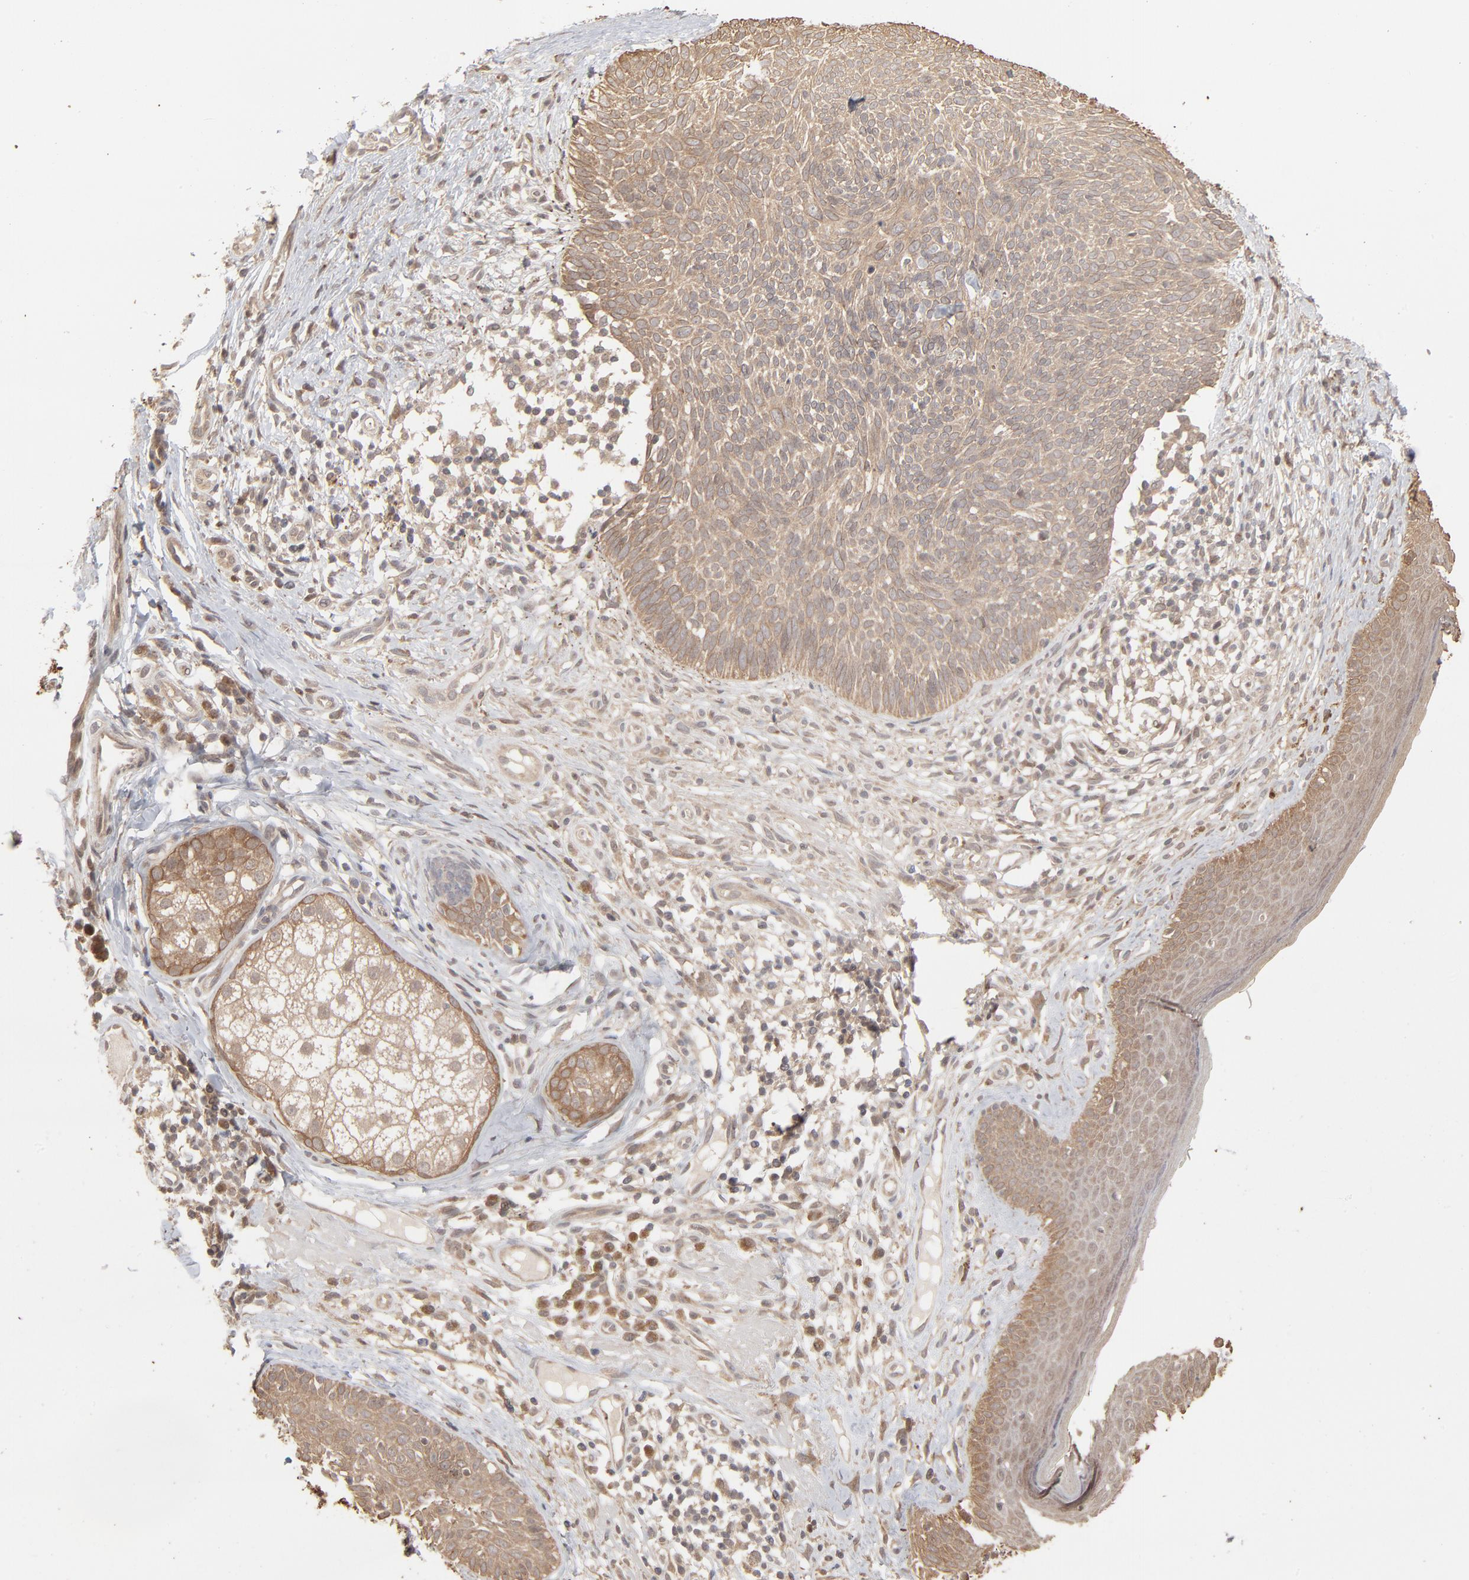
{"staining": {"intensity": "weak", "quantity": ">75%", "location": "cytoplasmic/membranous"}, "tissue": "skin cancer", "cell_type": "Tumor cells", "image_type": "cancer", "snomed": [{"axis": "morphology", "description": "Basal cell carcinoma"}, {"axis": "topography", "description": "Skin"}], "caption": "Human skin cancer stained for a protein (brown) reveals weak cytoplasmic/membranous positive expression in approximately >75% of tumor cells.", "gene": "SCFD1", "patient": {"sex": "male", "age": 74}}